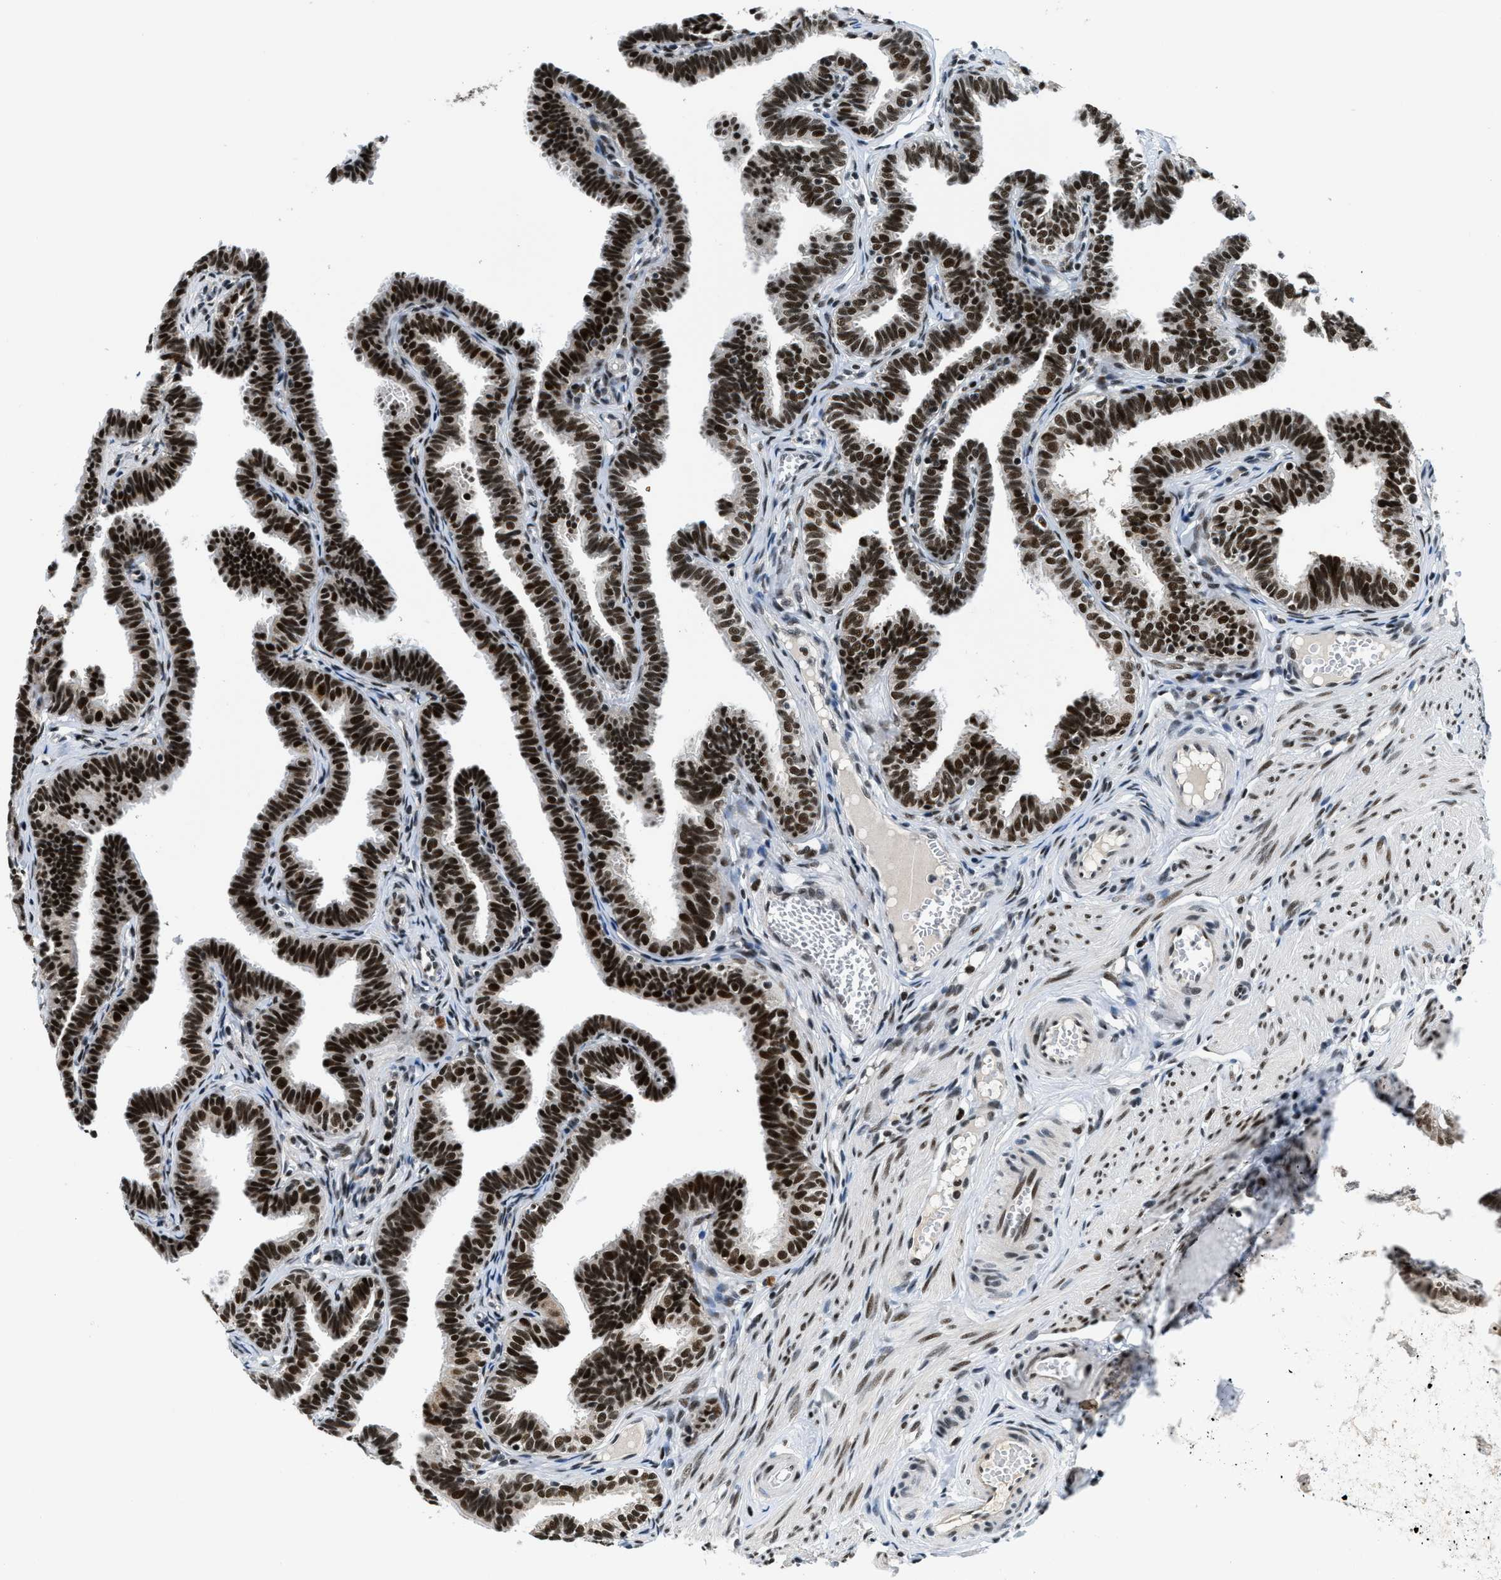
{"staining": {"intensity": "strong", "quantity": ">75%", "location": "nuclear"}, "tissue": "fallopian tube", "cell_type": "Glandular cells", "image_type": "normal", "snomed": [{"axis": "morphology", "description": "Normal tissue, NOS"}, {"axis": "topography", "description": "Fallopian tube"}, {"axis": "topography", "description": "Ovary"}], "caption": "The photomicrograph reveals staining of unremarkable fallopian tube, revealing strong nuclear protein expression (brown color) within glandular cells.", "gene": "KDM3B", "patient": {"sex": "female", "age": 23}}